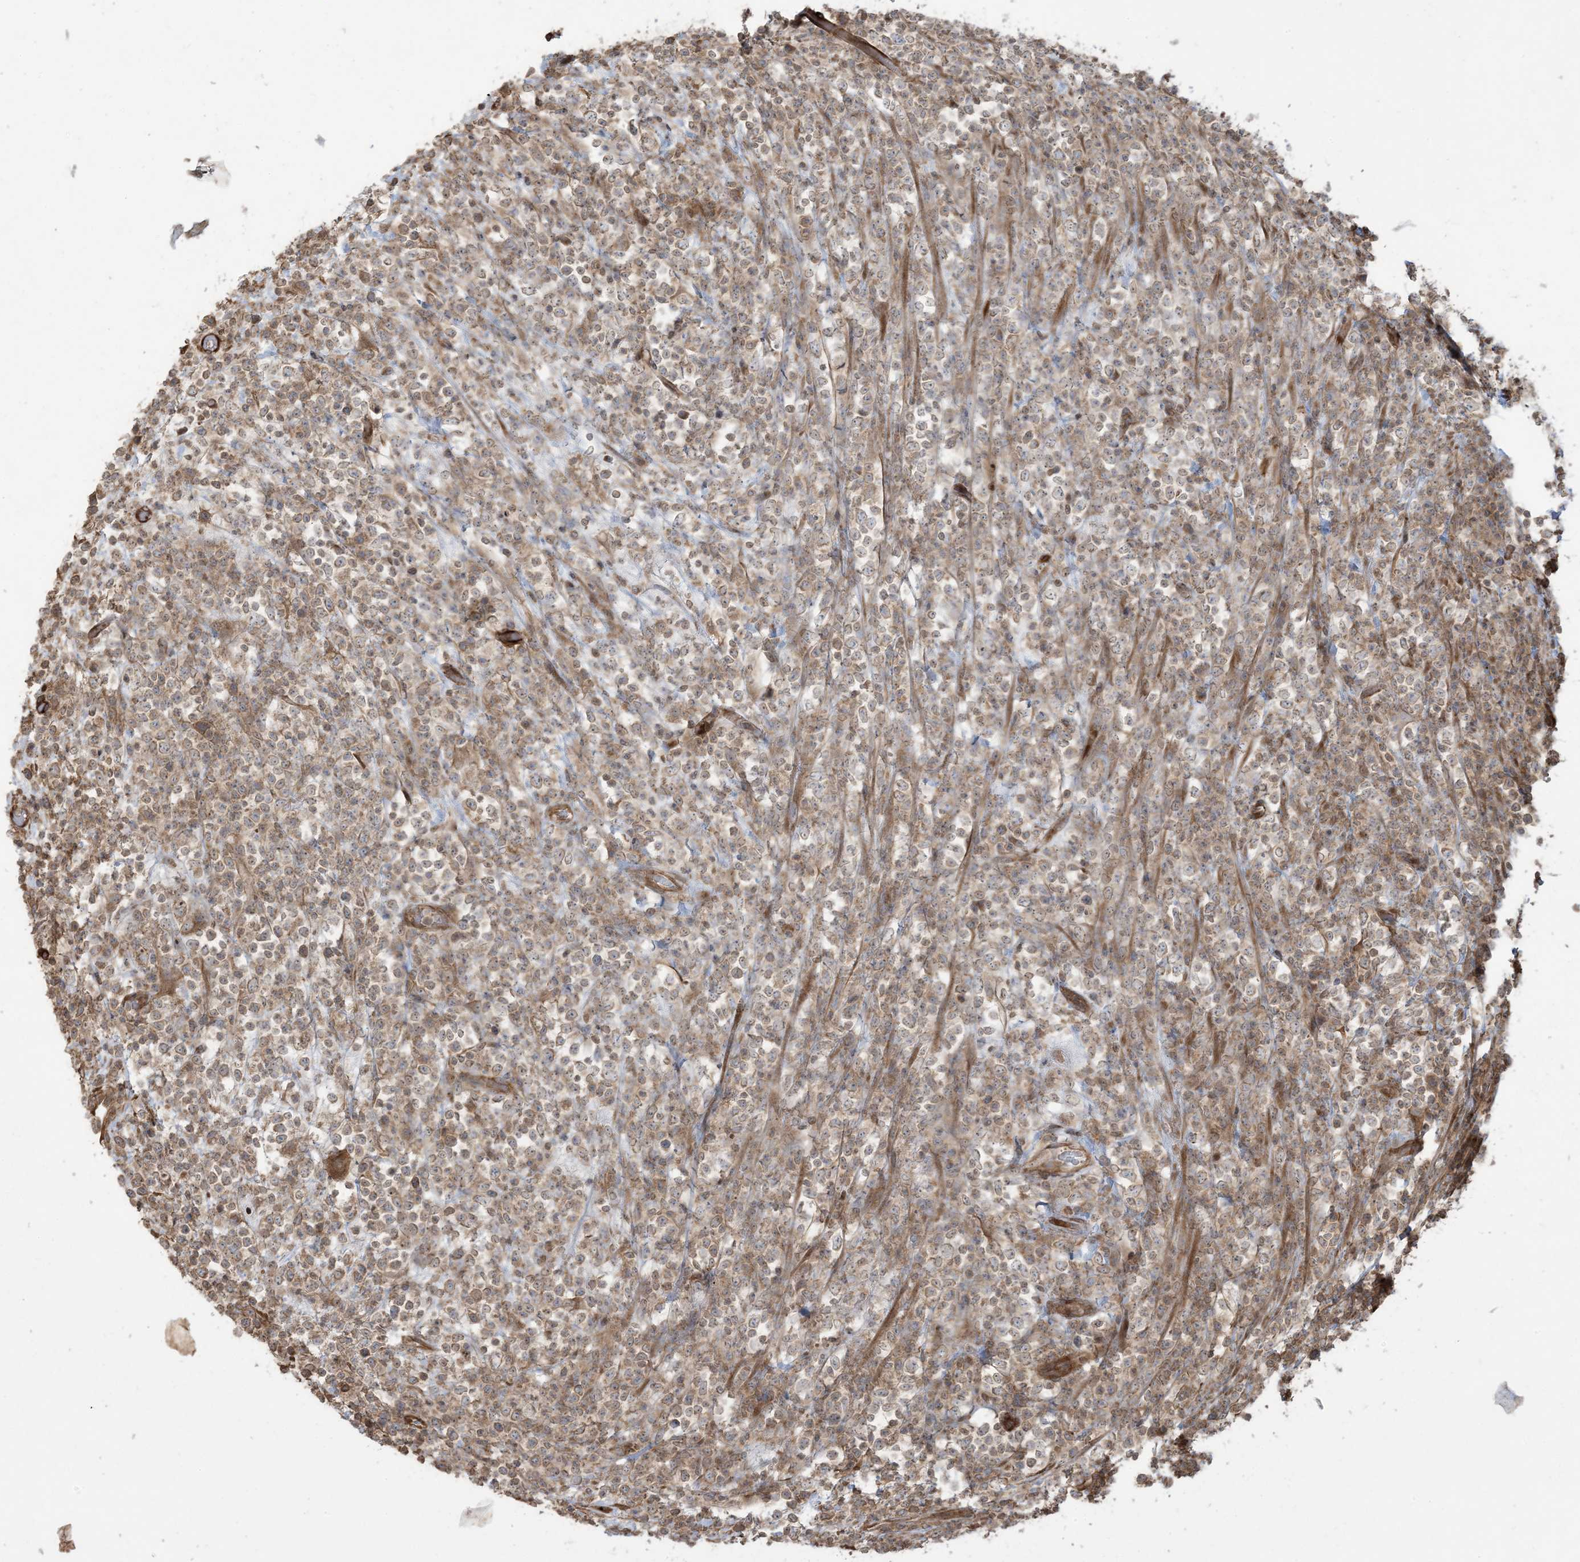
{"staining": {"intensity": "weak", "quantity": ">75%", "location": "cytoplasmic/membranous"}, "tissue": "lymphoma", "cell_type": "Tumor cells", "image_type": "cancer", "snomed": [{"axis": "morphology", "description": "Malignant lymphoma, non-Hodgkin's type, High grade"}, {"axis": "topography", "description": "Colon"}], "caption": "Tumor cells exhibit weak cytoplasmic/membranous positivity in about >75% of cells in lymphoma.", "gene": "KLHL18", "patient": {"sex": "female", "age": 53}}